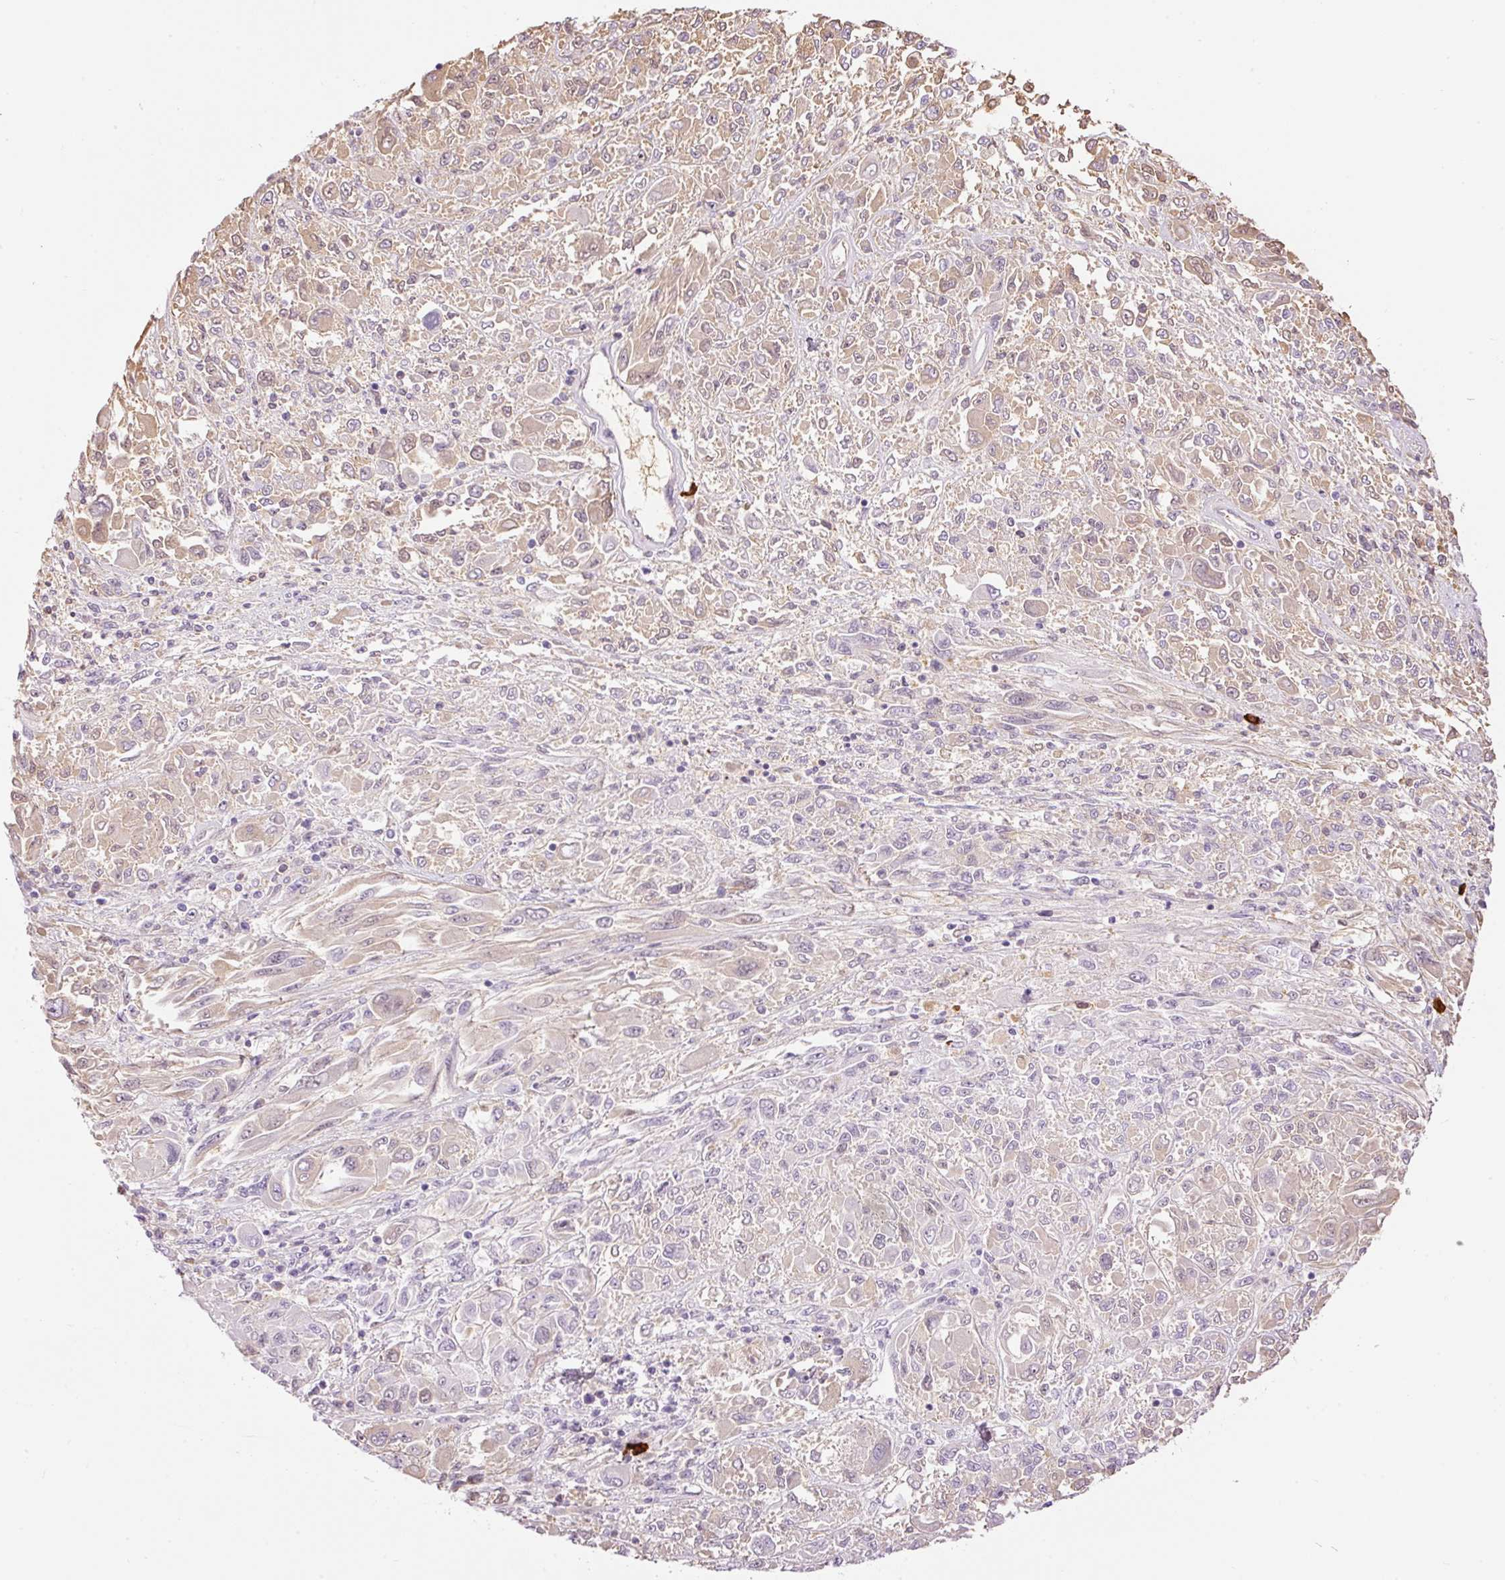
{"staining": {"intensity": "weak", "quantity": "25%-75%", "location": "cytoplasmic/membranous"}, "tissue": "melanoma", "cell_type": "Tumor cells", "image_type": "cancer", "snomed": [{"axis": "morphology", "description": "Malignant melanoma, NOS"}, {"axis": "topography", "description": "Skin"}], "caption": "An immunohistochemistry micrograph of tumor tissue is shown. Protein staining in brown shows weak cytoplasmic/membranous positivity in melanoma within tumor cells.", "gene": "PRPF38B", "patient": {"sex": "female", "age": 91}}